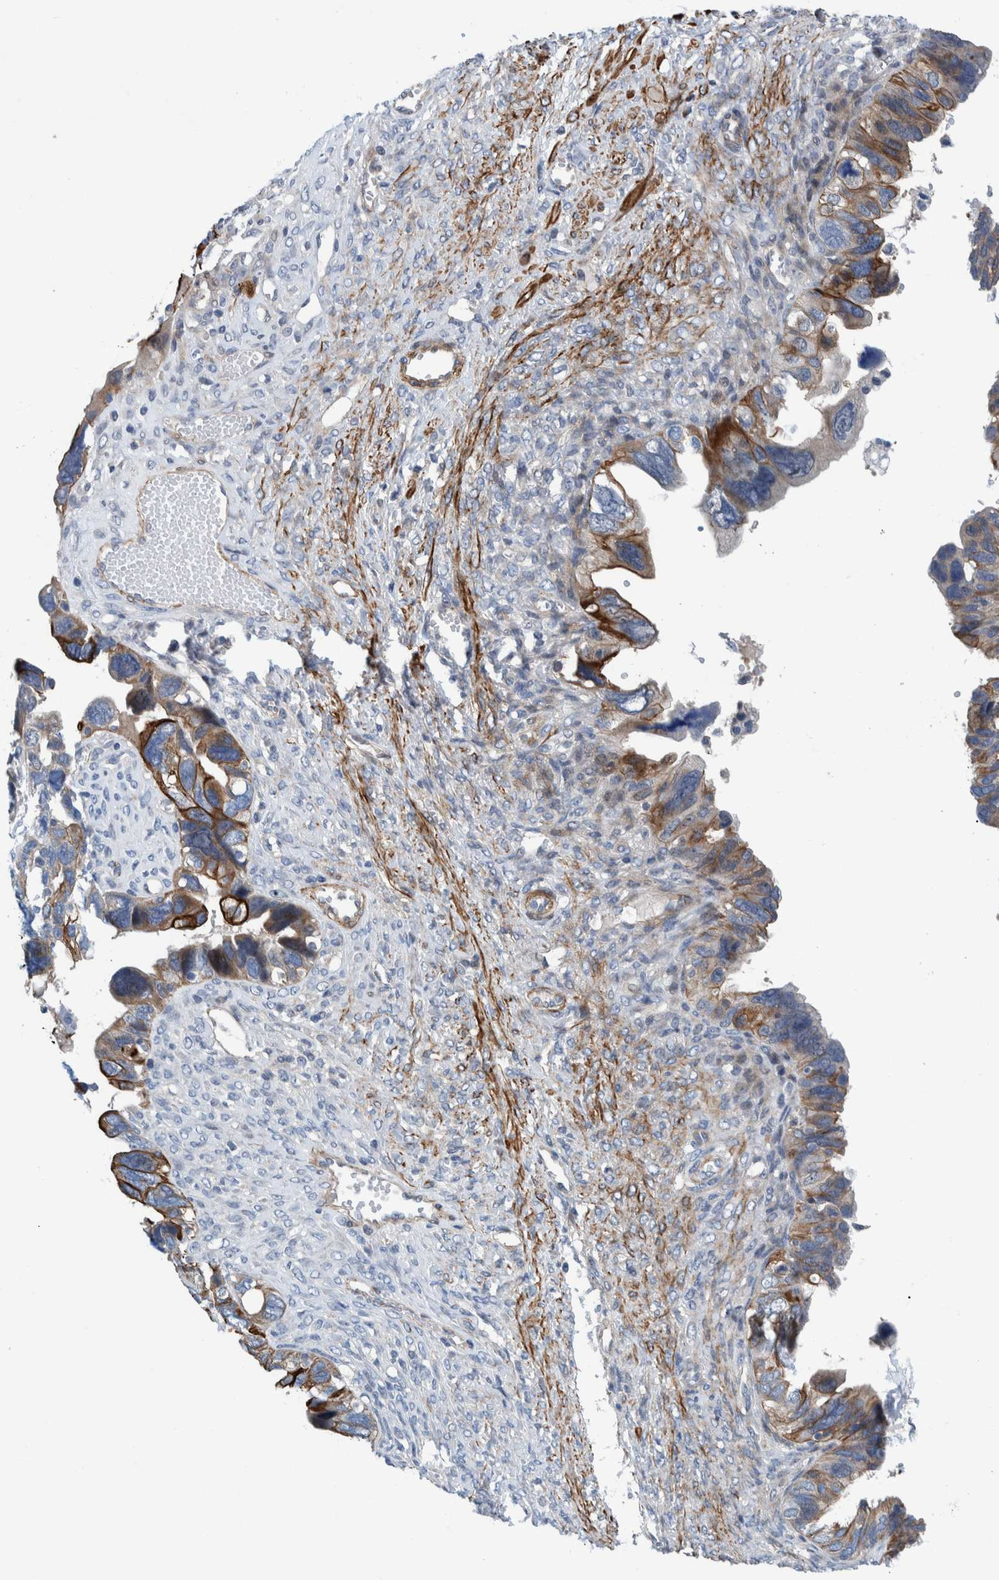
{"staining": {"intensity": "moderate", "quantity": "25%-75%", "location": "cytoplasmic/membranous"}, "tissue": "ovarian cancer", "cell_type": "Tumor cells", "image_type": "cancer", "snomed": [{"axis": "morphology", "description": "Cystadenocarcinoma, serous, NOS"}, {"axis": "topography", "description": "Ovary"}], "caption": "Human ovarian cancer (serous cystadenocarcinoma) stained with a brown dye exhibits moderate cytoplasmic/membranous positive positivity in about 25%-75% of tumor cells.", "gene": "MKS1", "patient": {"sex": "female", "age": 79}}